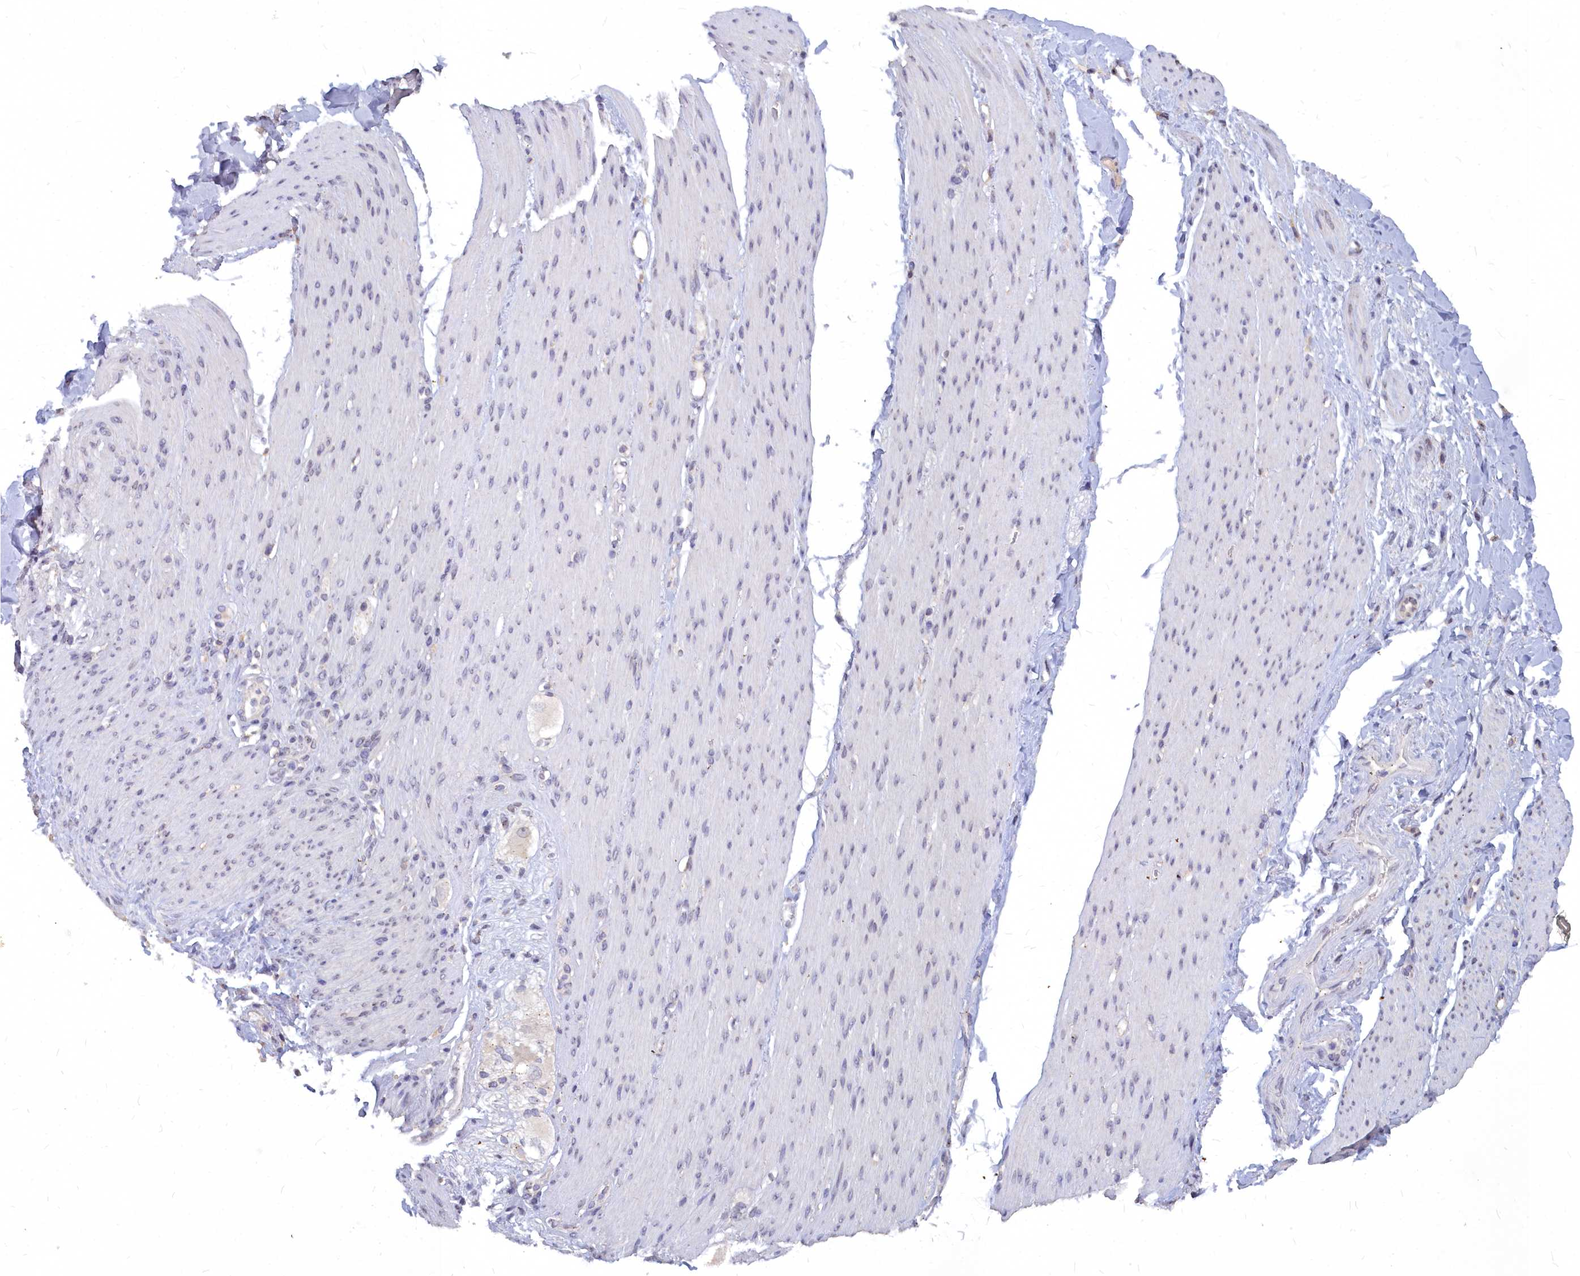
{"staining": {"intensity": "negative", "quantity": "none", "location": "none"}, "tissue": "adipose tissue", "cell_type": "Adipocytes", "image_type": "normal", "snomed": [{"axis": "morphology", "description": "Normal tissue, NOS"}, {"axis": "topography", "description": "Colon"}, {"axis": "topography", "description": "Peripheral nerve tissue"}], "caption": "A photomicrograph of adipose tissue stained for a protein shows no brown staining in adipocytes. Brightfield microscopy of immunohistochemistry (IHC) stained with DAB (3,3'-diaminobenzidine) (brown) and hematoxylin (blue), captured at high magnification.", "gene": "NOXA1", "patient": {"sex": "female", "age": 61}}